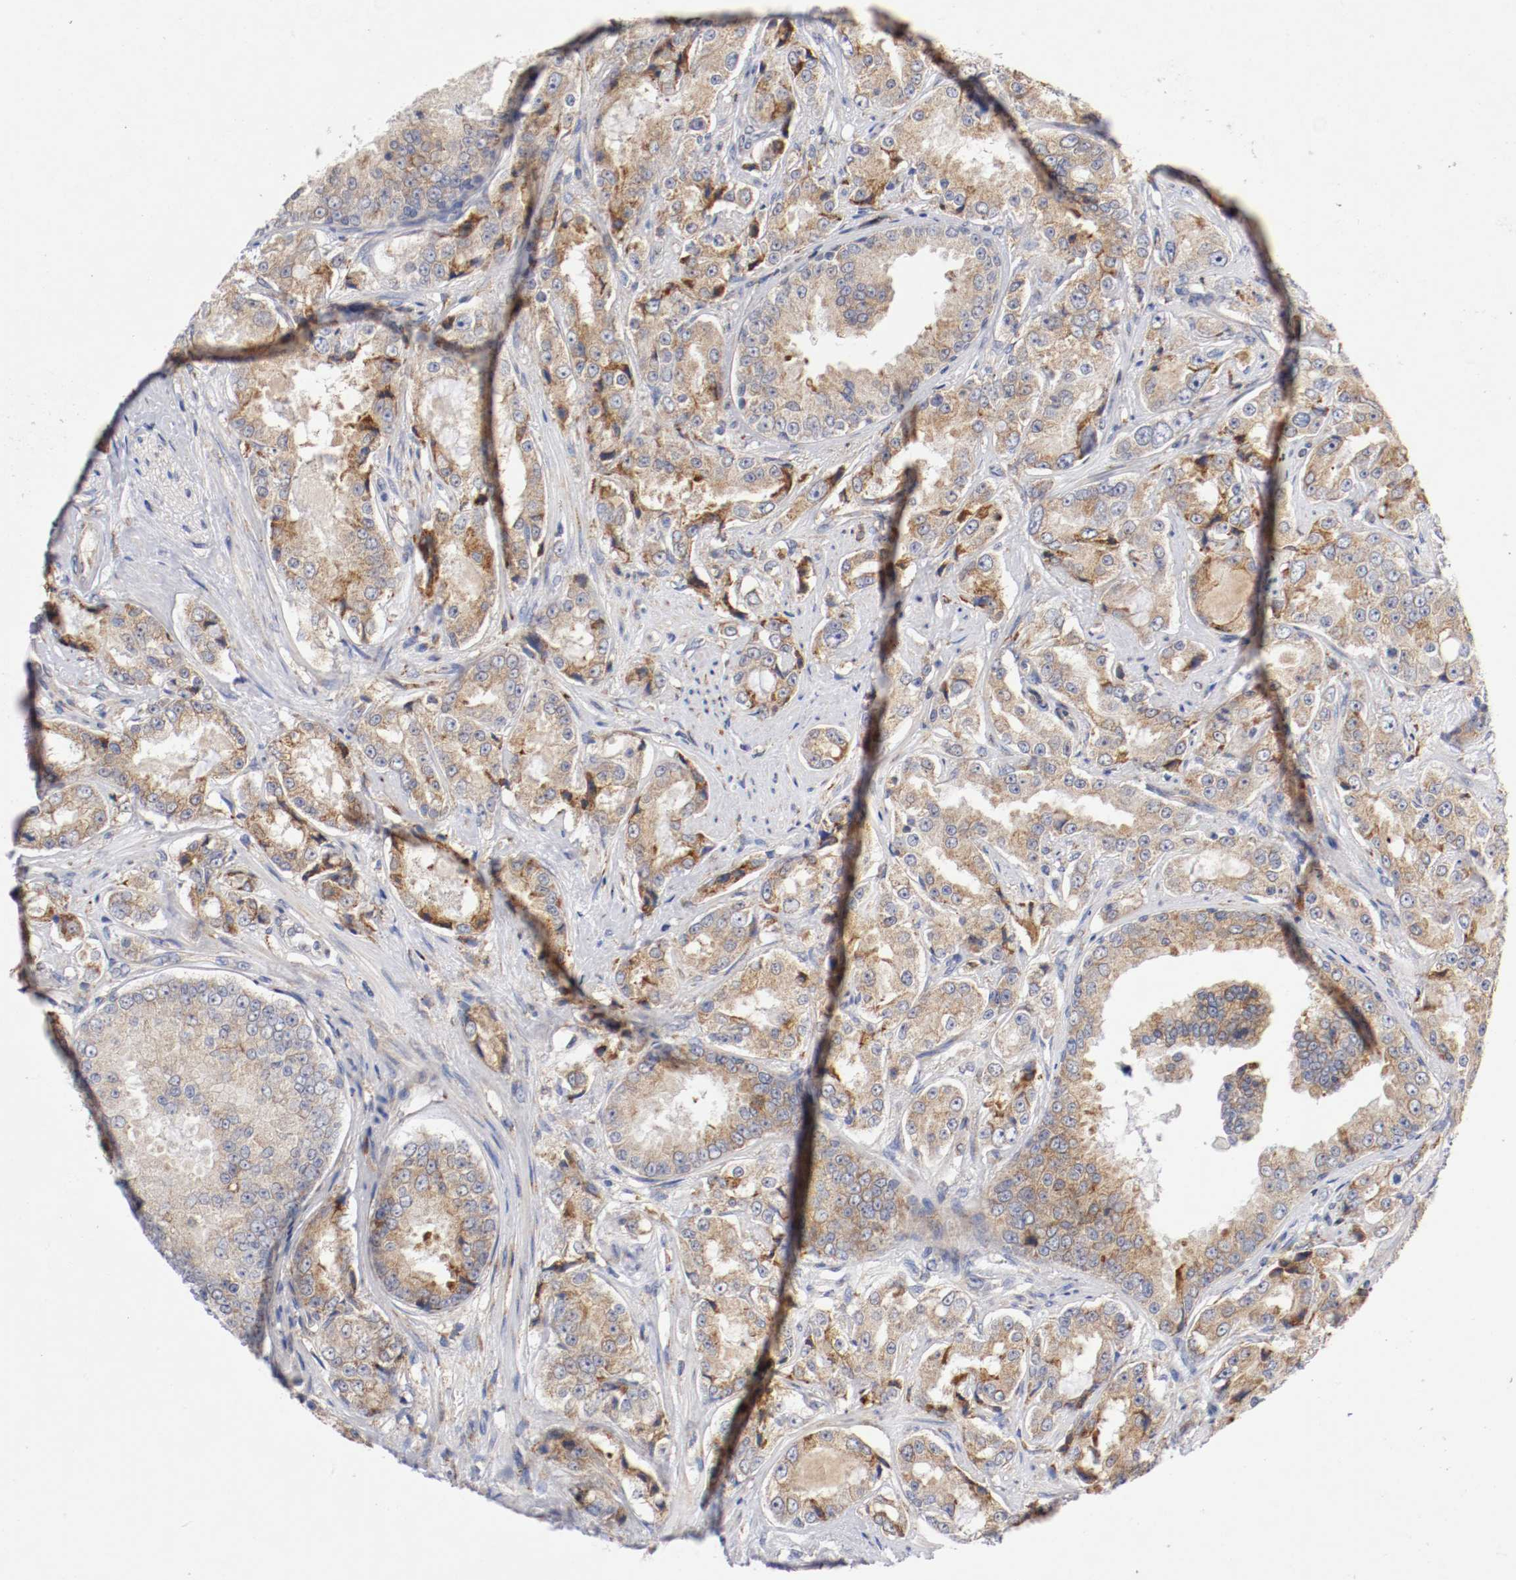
{"staining": {"intensity": "moderate", "quantity": ">75%", "location": "cytoplasmic/membranous"}, "tissue": "prostate cancer", "cell_type": "Tumor cells", "image_type": "cancer", "snomed": [{"axis": "morphology", "description": "Adenocarcinoma, High grade"}, {"axis": "topography", "description": "Prostate"}], "caption": "Adenocarcinoma (high-grade) (prostate) was stained to show a protein in brown. There is medium levels of moderate cytoplasmic/membranous staining in about >75% of tumor cells.", "gene": "TRAF2", "patient": {"sex": "male", "age": 73}}